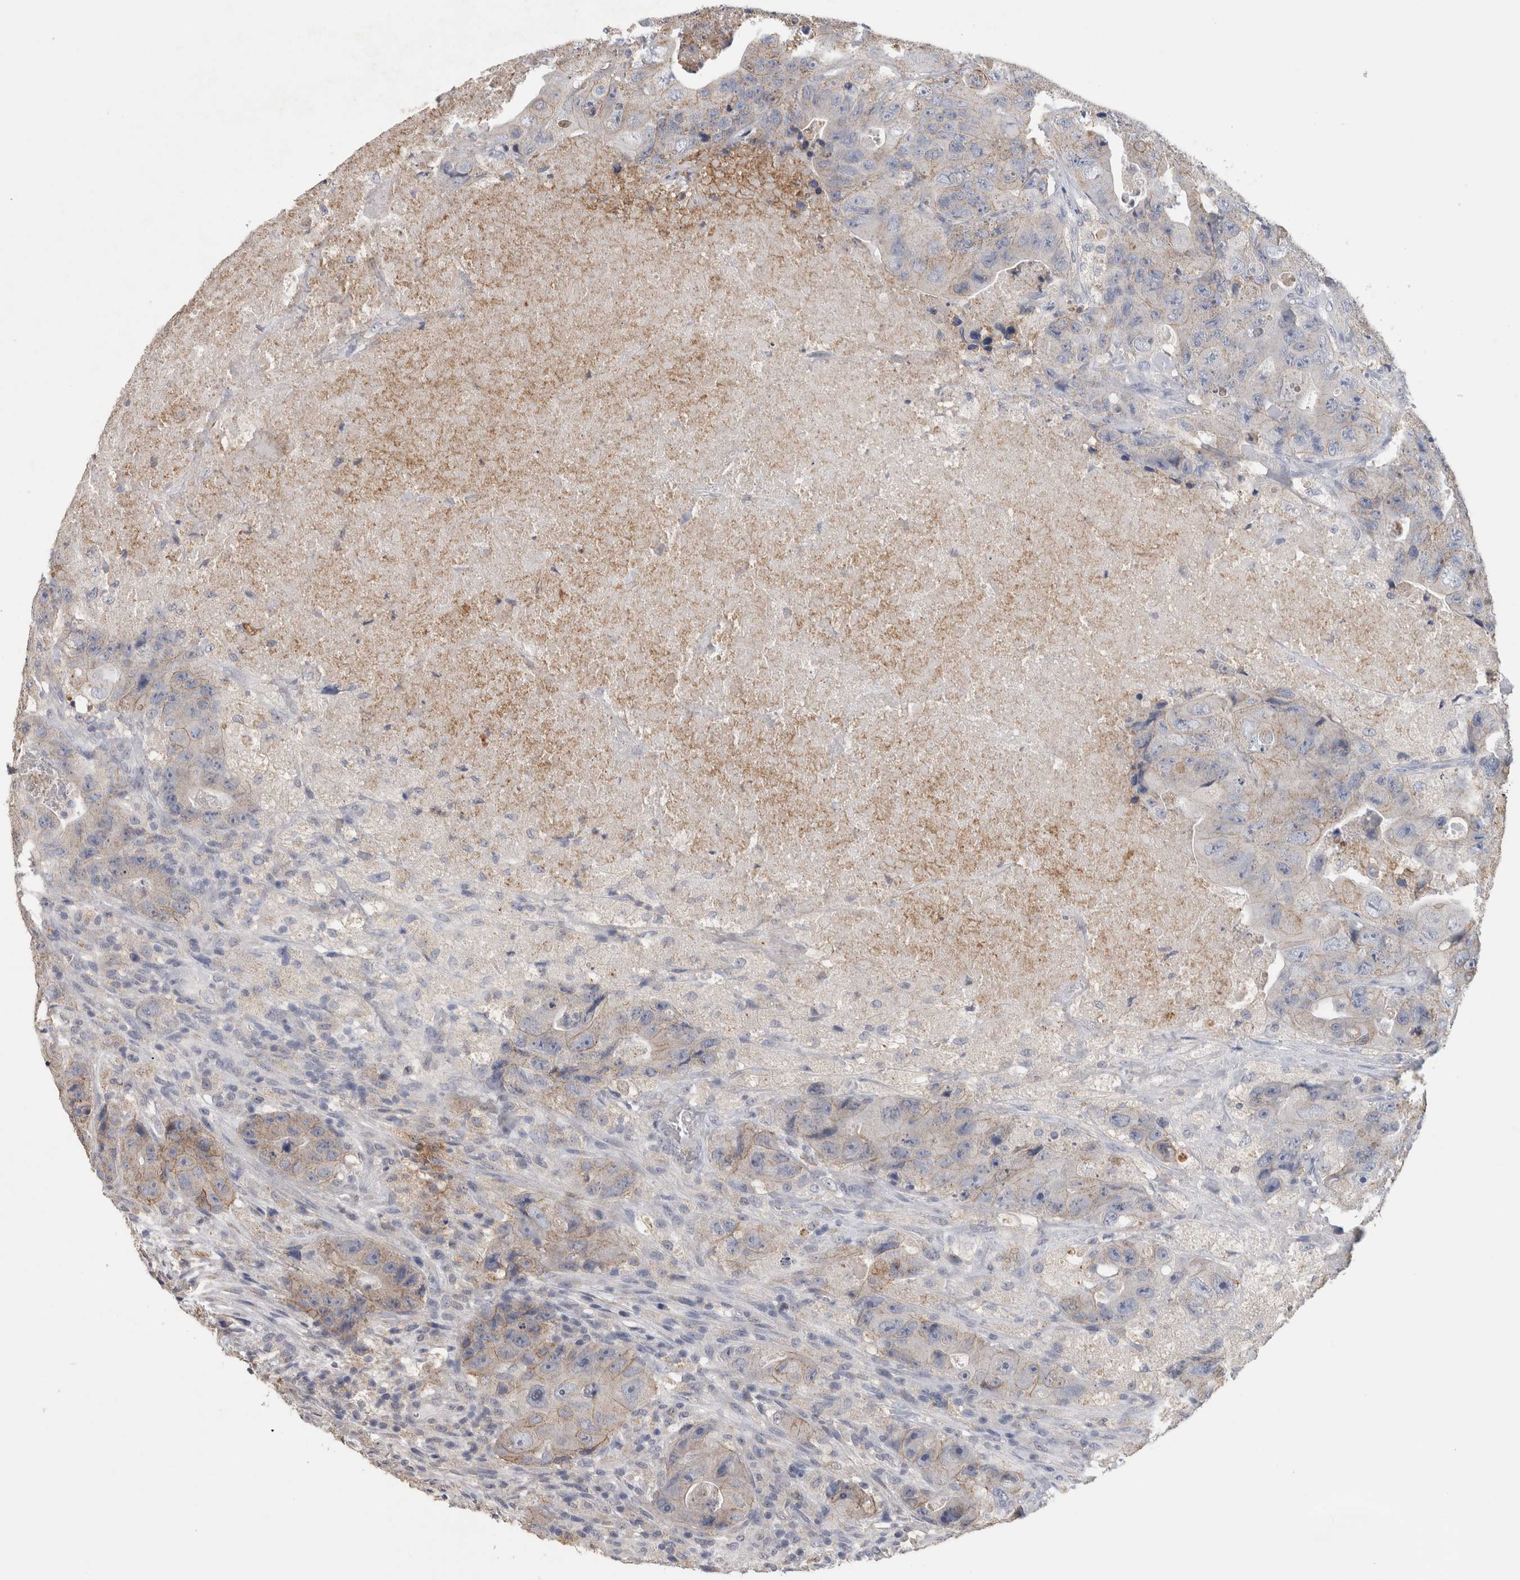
{"staining": {"intensity": "weak", "quantity": "25%-75%", "location": "cytoplasmic/membranous"}, "tissue": "colorectal cancer", "cell_type": "Tumor cells", "image_type": "cancer", "snomed": [{"axis": "morphology", "description": "Adenocarcinoma, NOS"}, {"axis": "topography", "description": "Colon"}], "caption": "Human colorectal cancer (adenocarcinoma) stained for a protein (brown) displays weak cytoplasmic/membranous positive staining in about 25%-75% of tumor cells.", "gene": "CNTFR", "patient": {"sex": "female", "age": 46}}